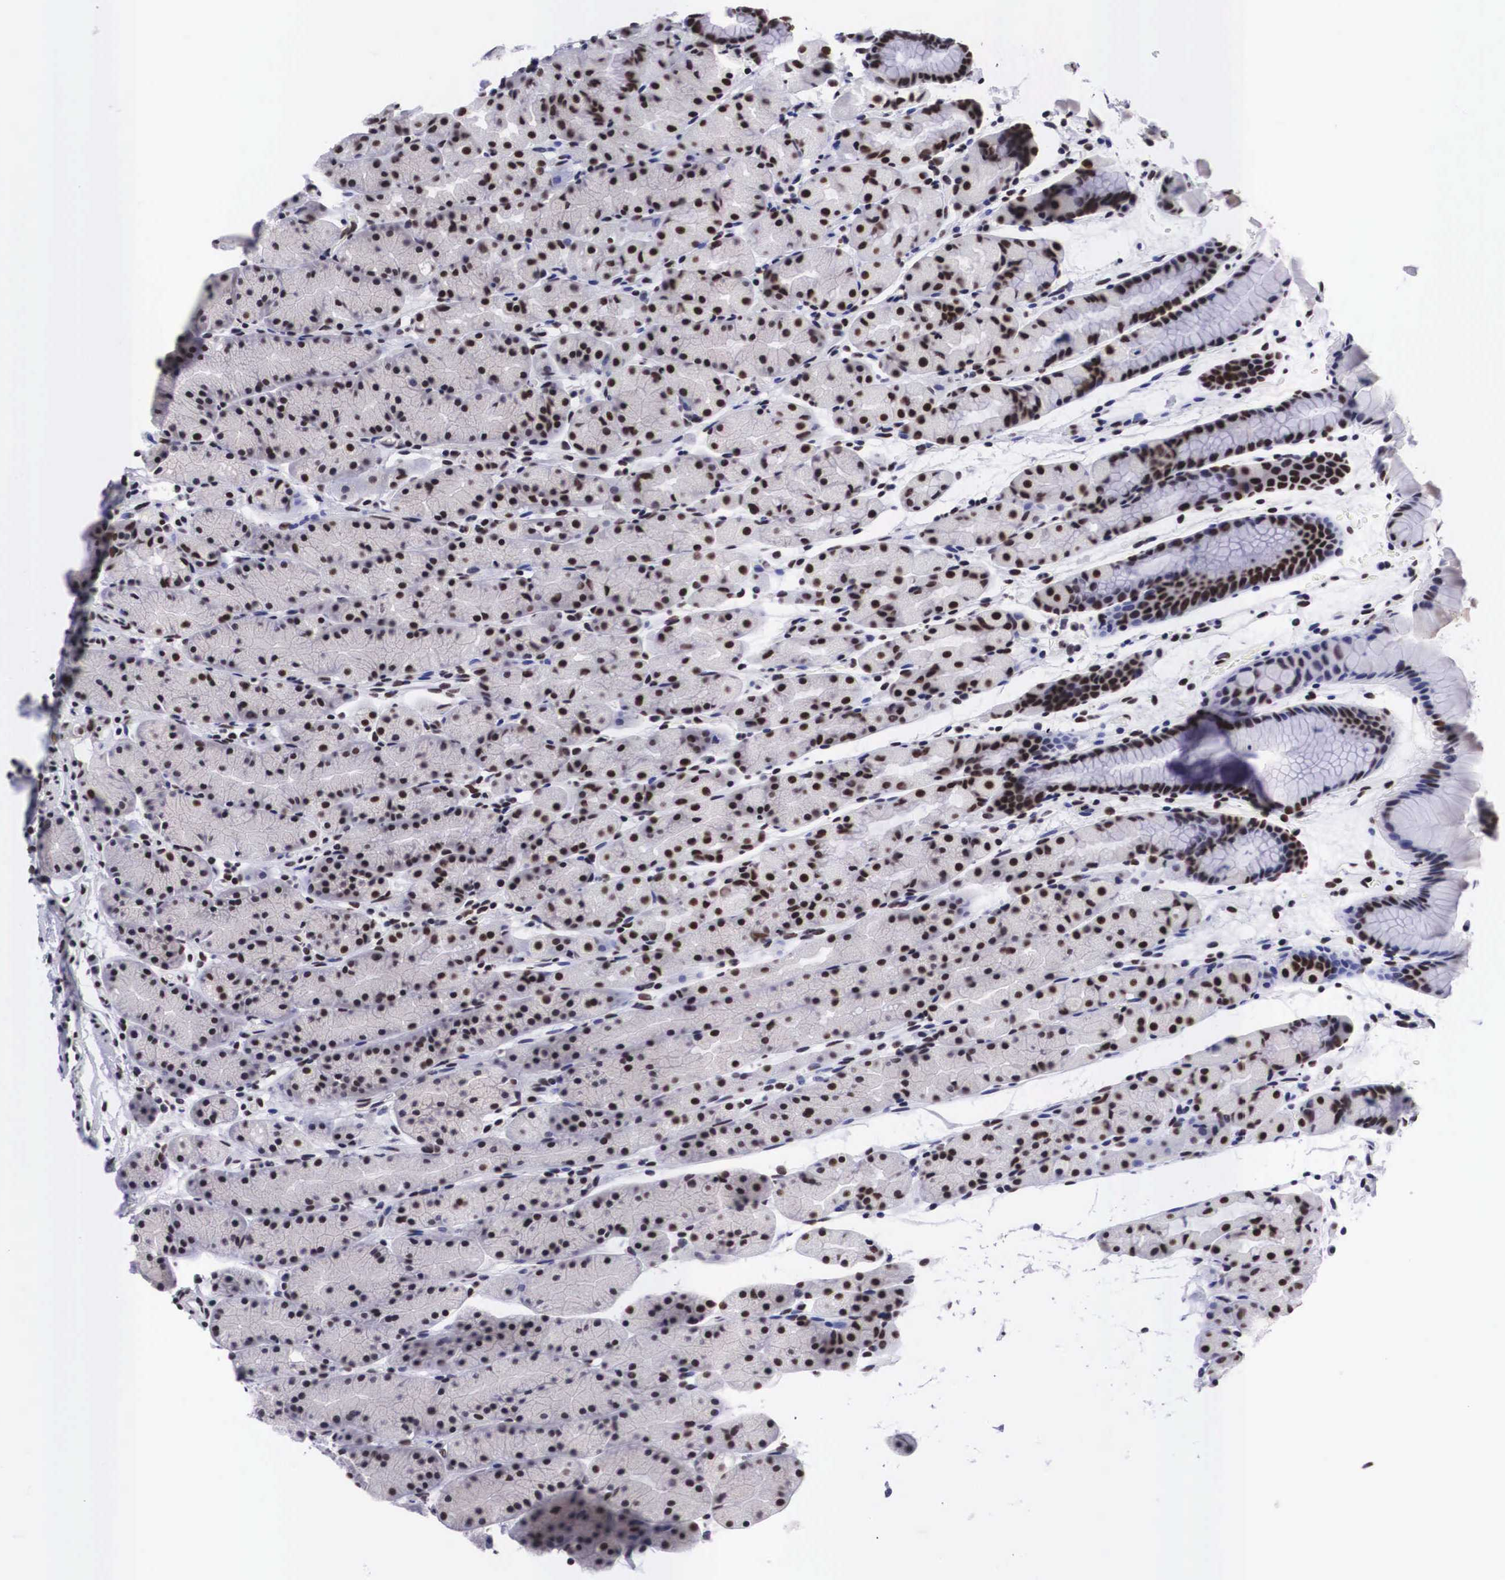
{"staining": {"intensity": "strong", "quantity": ">75%", "location": "nuclear"}, "tissue": "stomach", "cell_type": "Glandular cells", "image_type": "normal", "snomed": [{"axis": "morphology", "description": "Normal tissue, NOS"}, {"axis": "topography", "description": "Esophagus"}, {"axis": "topography", "description": "Stomach, upper"}], "caption": "Approximately >75% of glandular cells in benign human stomach display strong nuclear protein expression as visualized by brown immunohistochemical staining.", "gene": "SF3A1", "patient": {"sex": "male", "age": 47}}